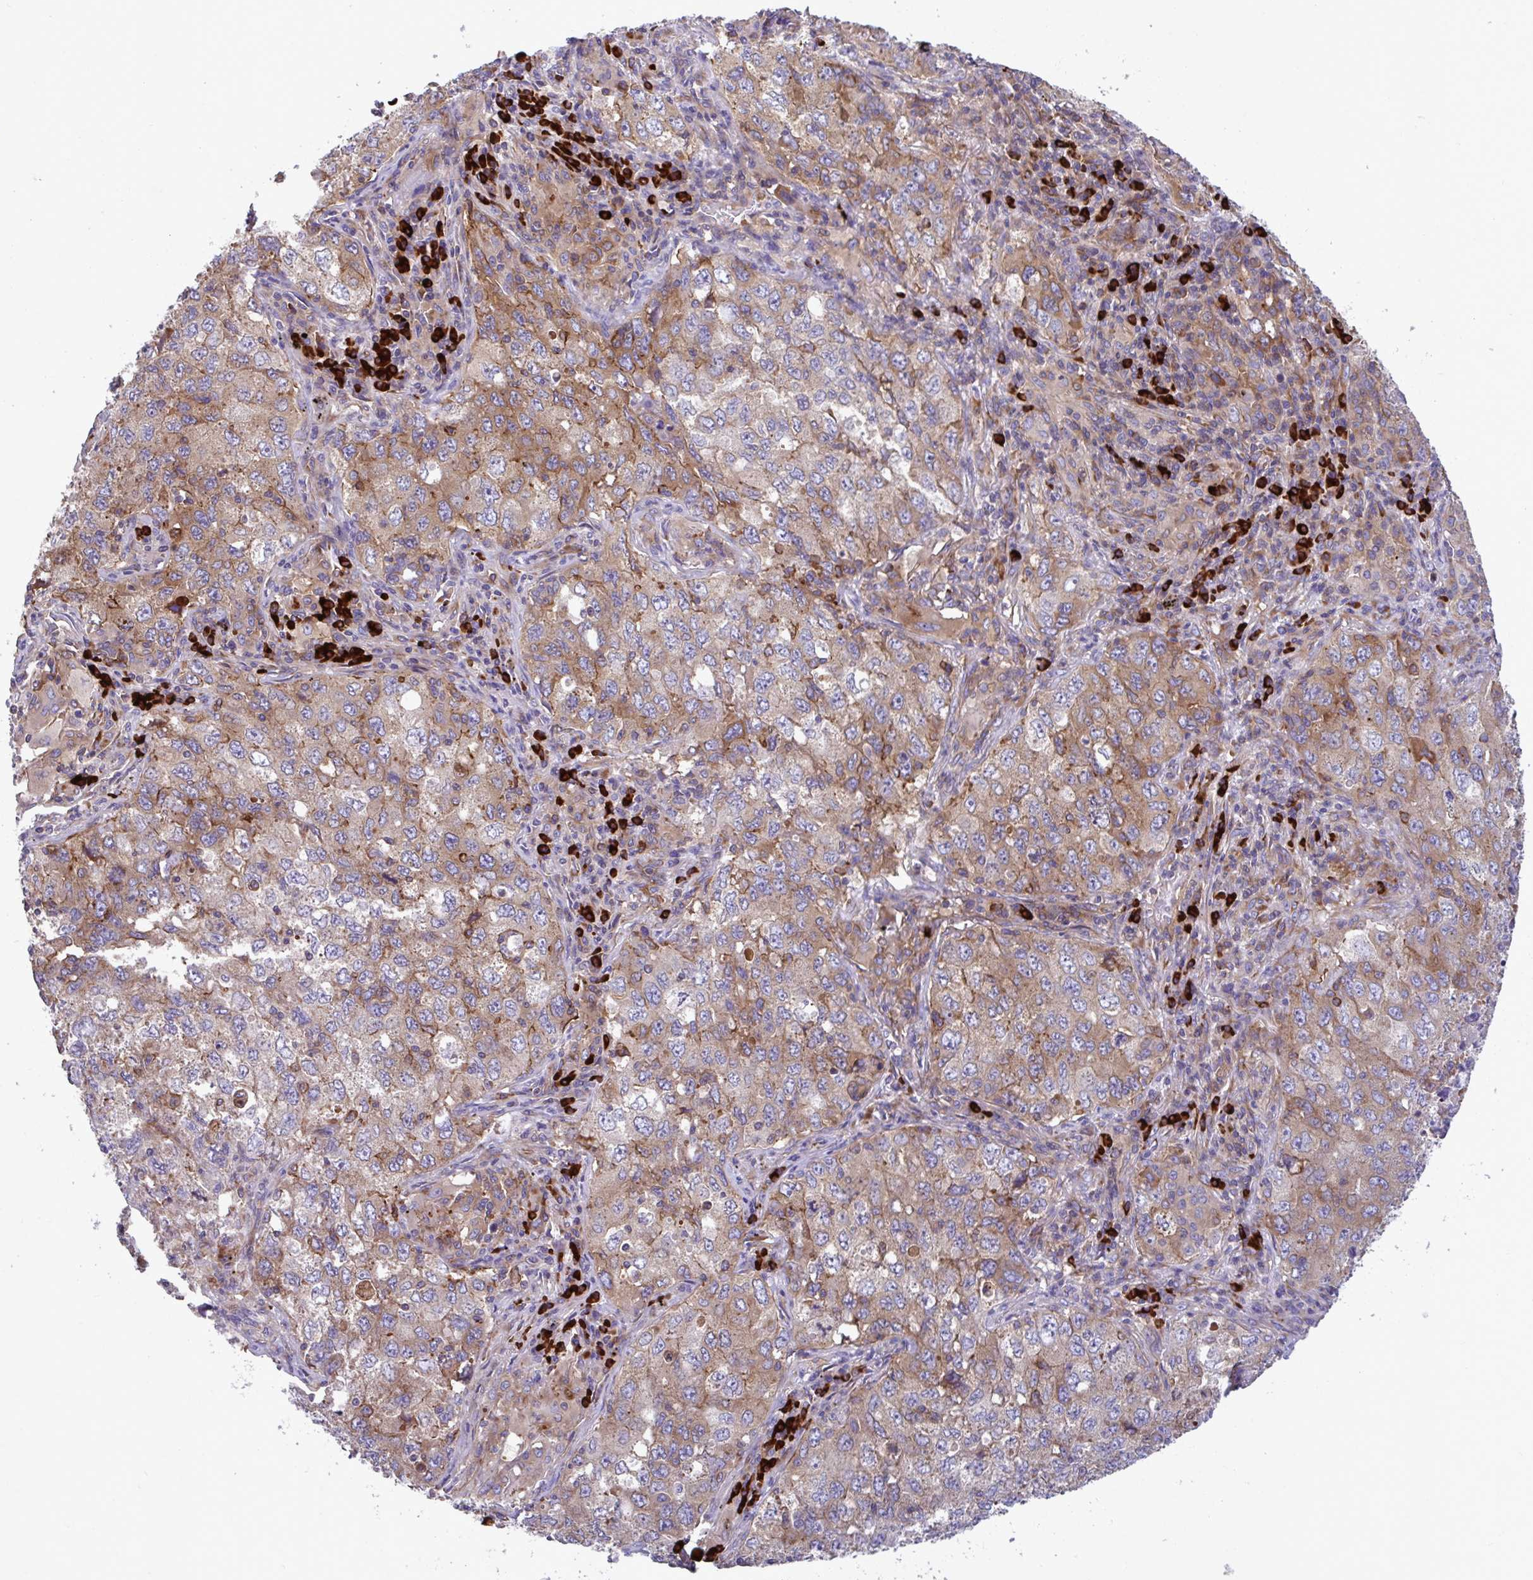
{"staining": {"intensity": "moderate", "quantity": ">75%", "location": "cytoplasmic/membranous"}, "tissue": "lung cancer", "cell_type": "Tumor cells", "image_type": "cancer", "snomed": [{"axis": "morphology", "description": "Adenocarcinoma, NOS"}, {"axis": "topography", "description": "Lung"}], "caption": "High-power microscopy captured an immunohistochemistry photomicrograph of lung adenocarcinoma, revealing moderate cytoplasmic/membranous staining in about >75% of tumor cells.", "gene": "YARS2", "patient": {"sex": "female", "age": 57}}